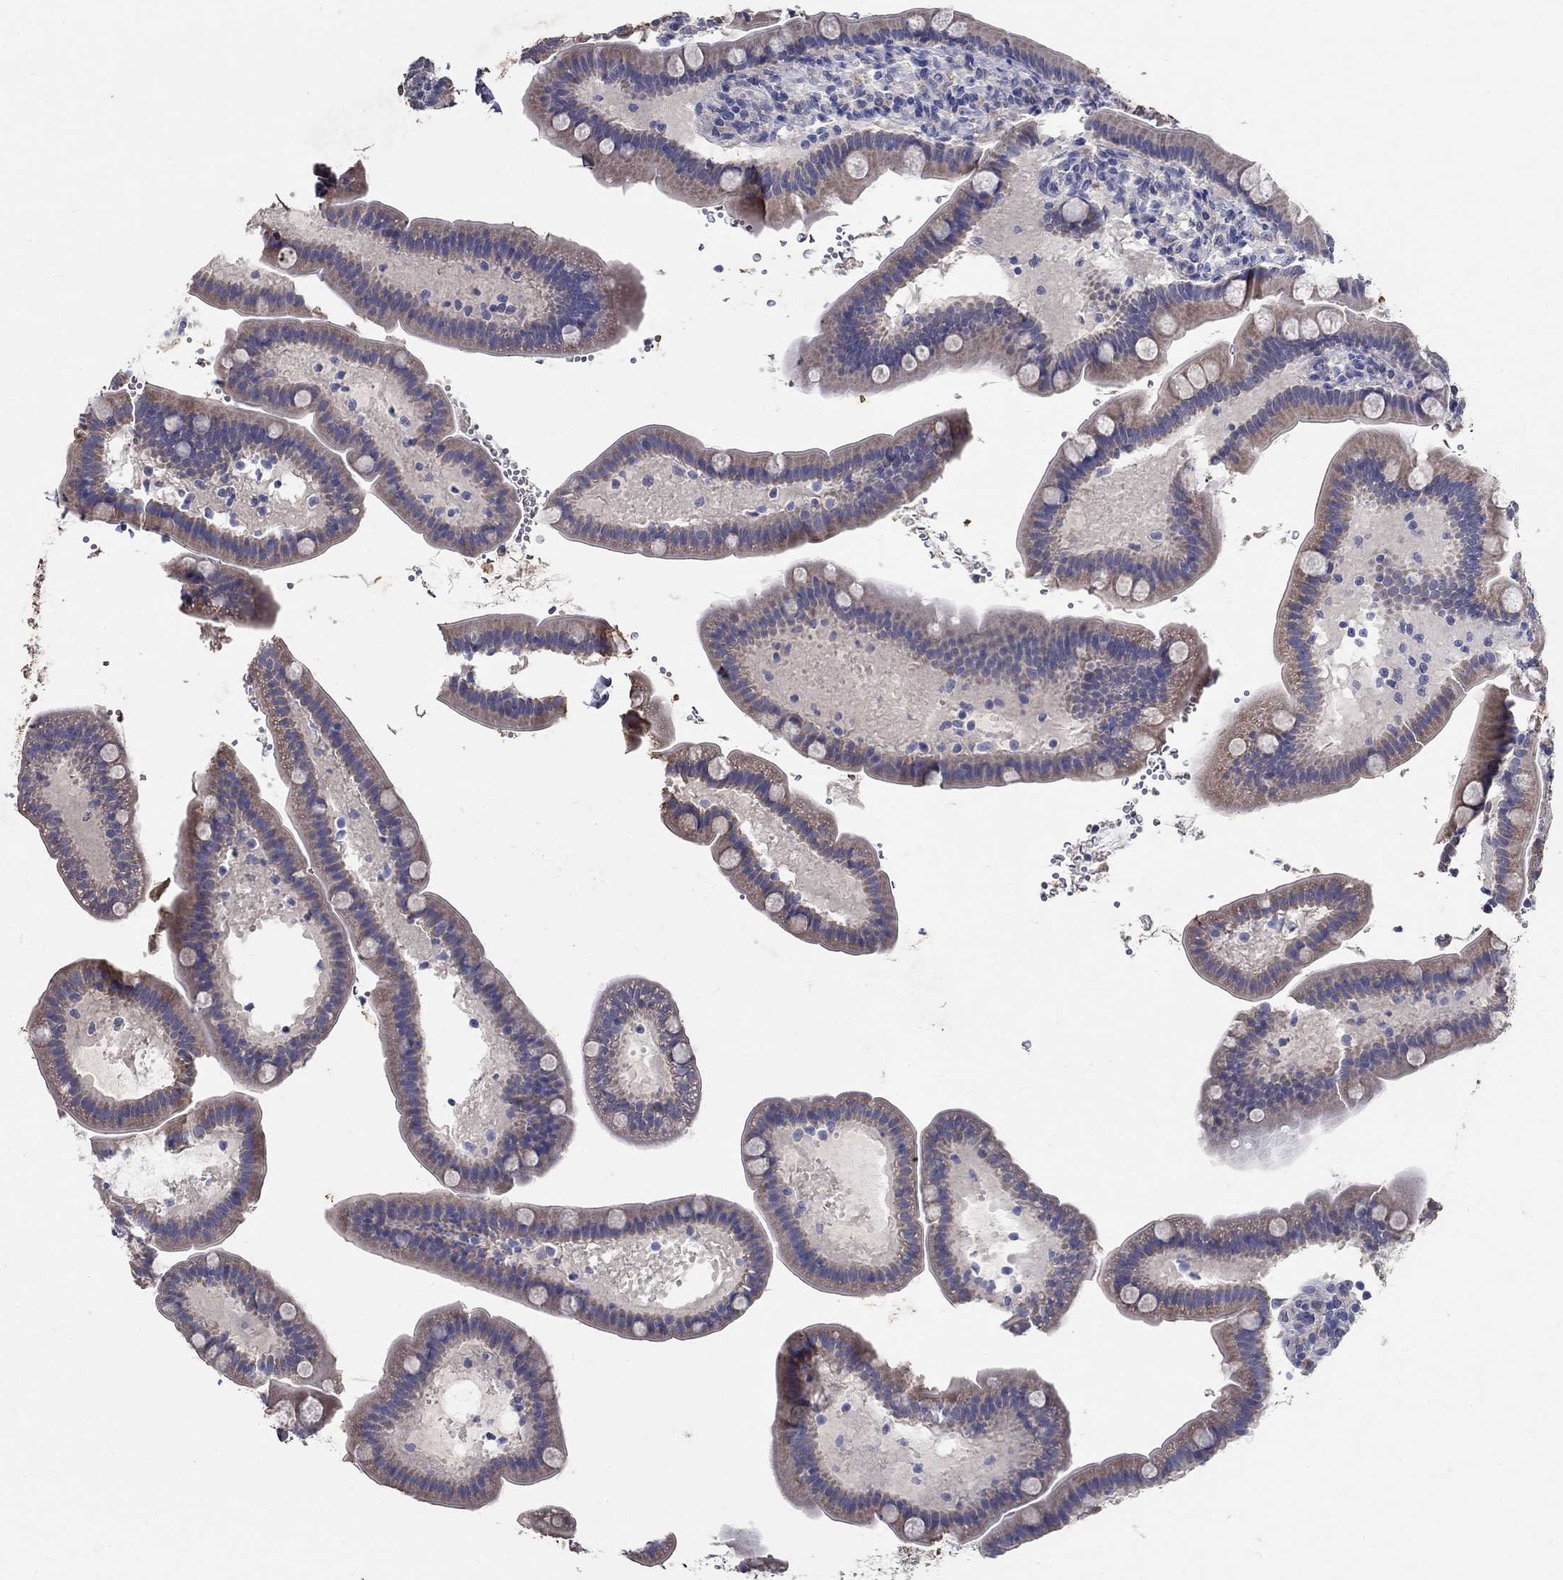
{"staining": {"intensity": "weak", "quantity": "<25%", "location": "cytoplasmic/membranous"}, "tissue": "small intestine", "cell_type": "Glandular cells", "image_type": "normal", "snomed": [{"axis": "morphology", "description": "Normal tissue, NOS"}, {"axis": "topography", "description": "Small intestine"}], "caption": "IHC of benign small intestine reveals no staining in glandular cells. The staining was performed using DAB to visualize the protein expression in brown, while the nuclei were stained in blue with hematoxylin (Magnification: 20x).", "gene": "PROZ", "patient": {"sex": "male", "age": 66}}